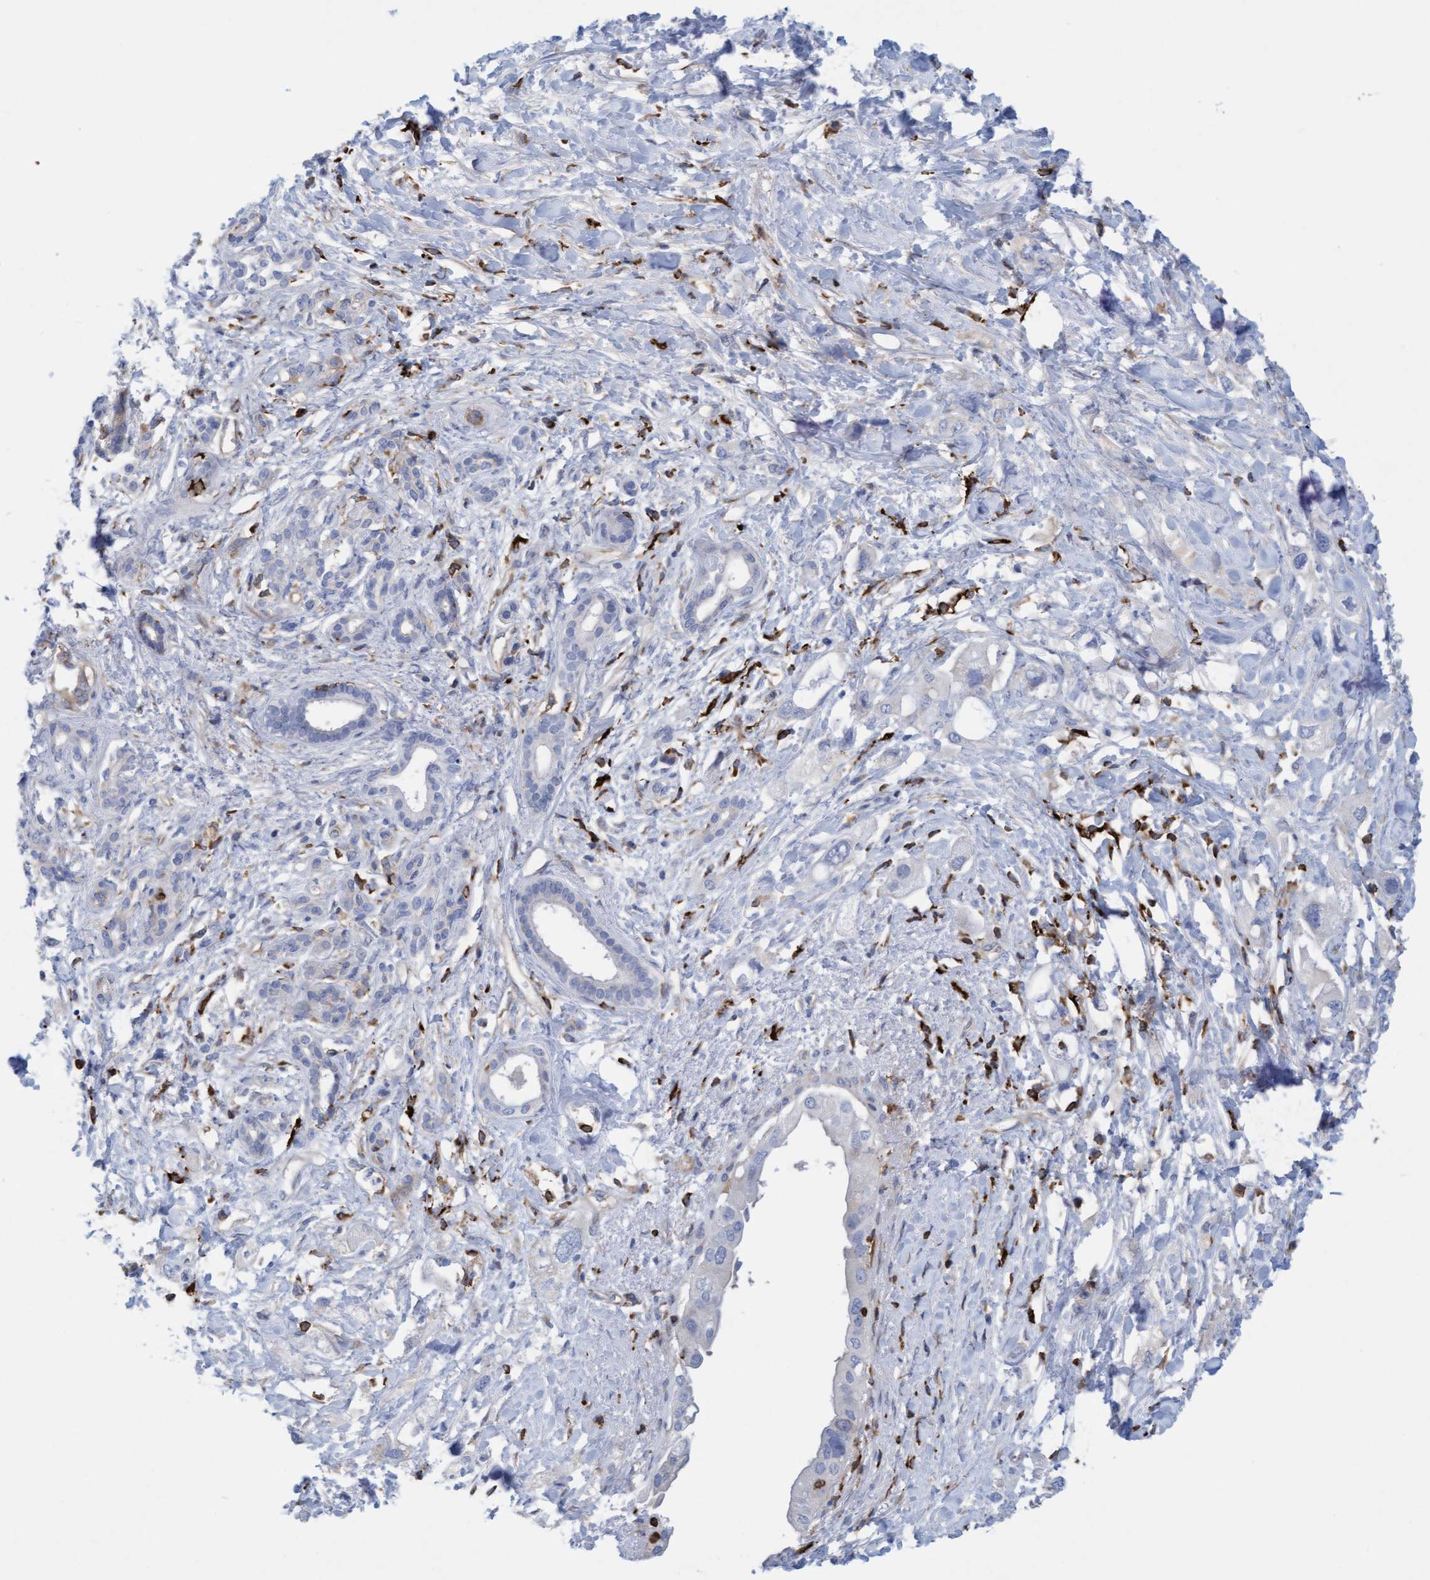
{"staining": {"intensity": "negative", "quantity": "none", "location": "none"}, "tissue": "pancreatic cancer", "cell_type": "Tumor cells", "image_type": "cancer", "snomed": [{"axis": "morphology", "description": "Adenocarcinoma, NOS"}, {"axis": "topography", "description": "Pancreas"}], "caption": "This is an immunohistochemistry (IHC) histopathology image of pancreatic cancer. There is no staining in tumor cells.", "gene": "FNBP1", "patient": {"sex": "female", "age": 56}}